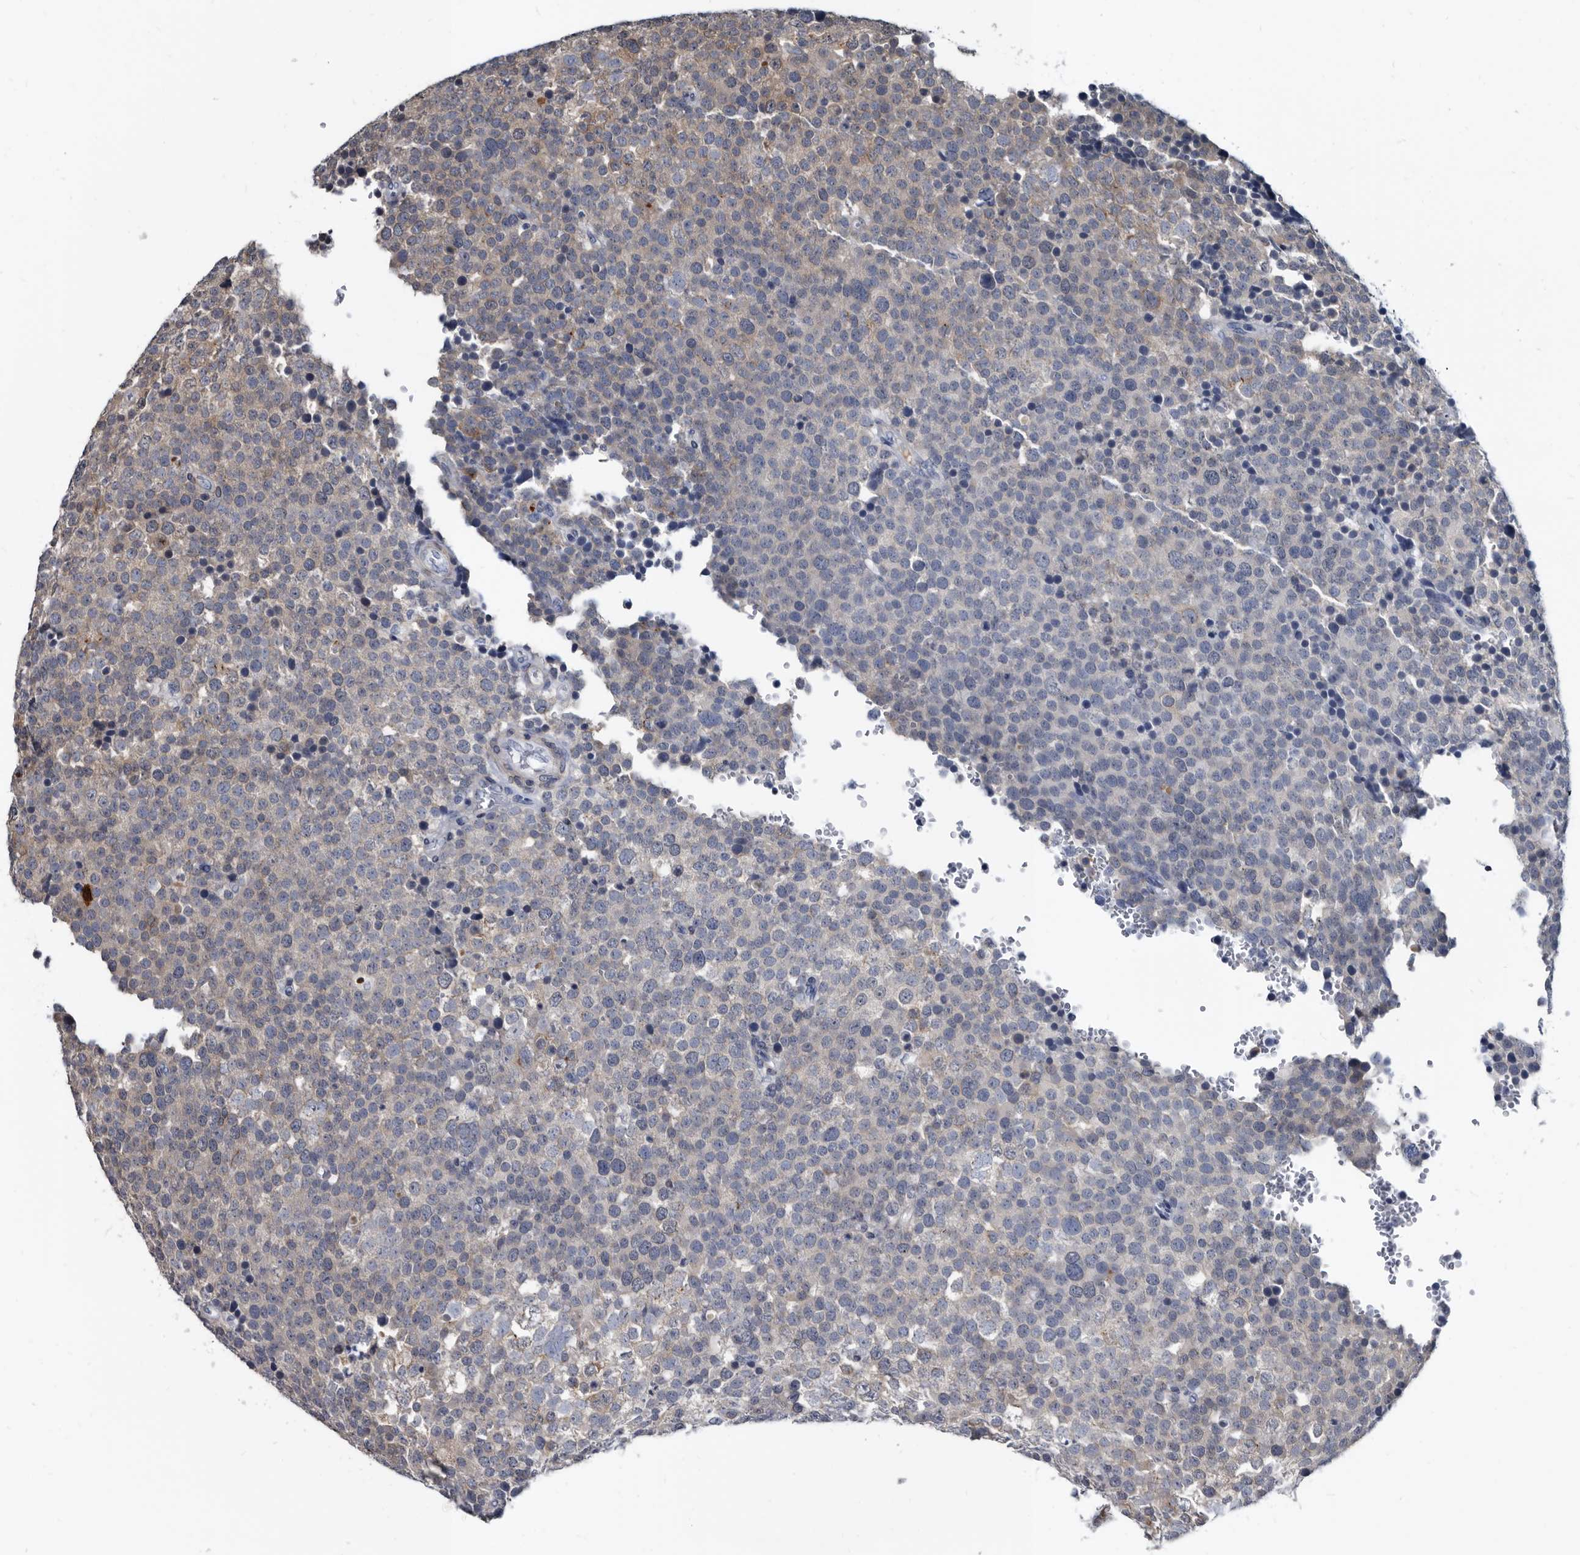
{"staining": {"intensity": "moderate", "quantity": "<25%", "location": "cytoplasmic/membranous"}, "tissue": "testis cancer", "cell_type": "Tumor cells", "image_type": "cancer", "snomed": [{"axis": "morphology", "description": "Seminoma, NOS"}, {"axis": "topography", "description": "Testis"}], "caption": "Immunohistochemistry (IHC) of testis cancer (seminoma) demonstrates low levels of moderate cytoplasmic/membranous expression in about <25% of tumor cells. (IHC, brightfield microscopy, high magnification).", "gene": "PRSS8", "patient": {"sex": "male", "age": 71}}